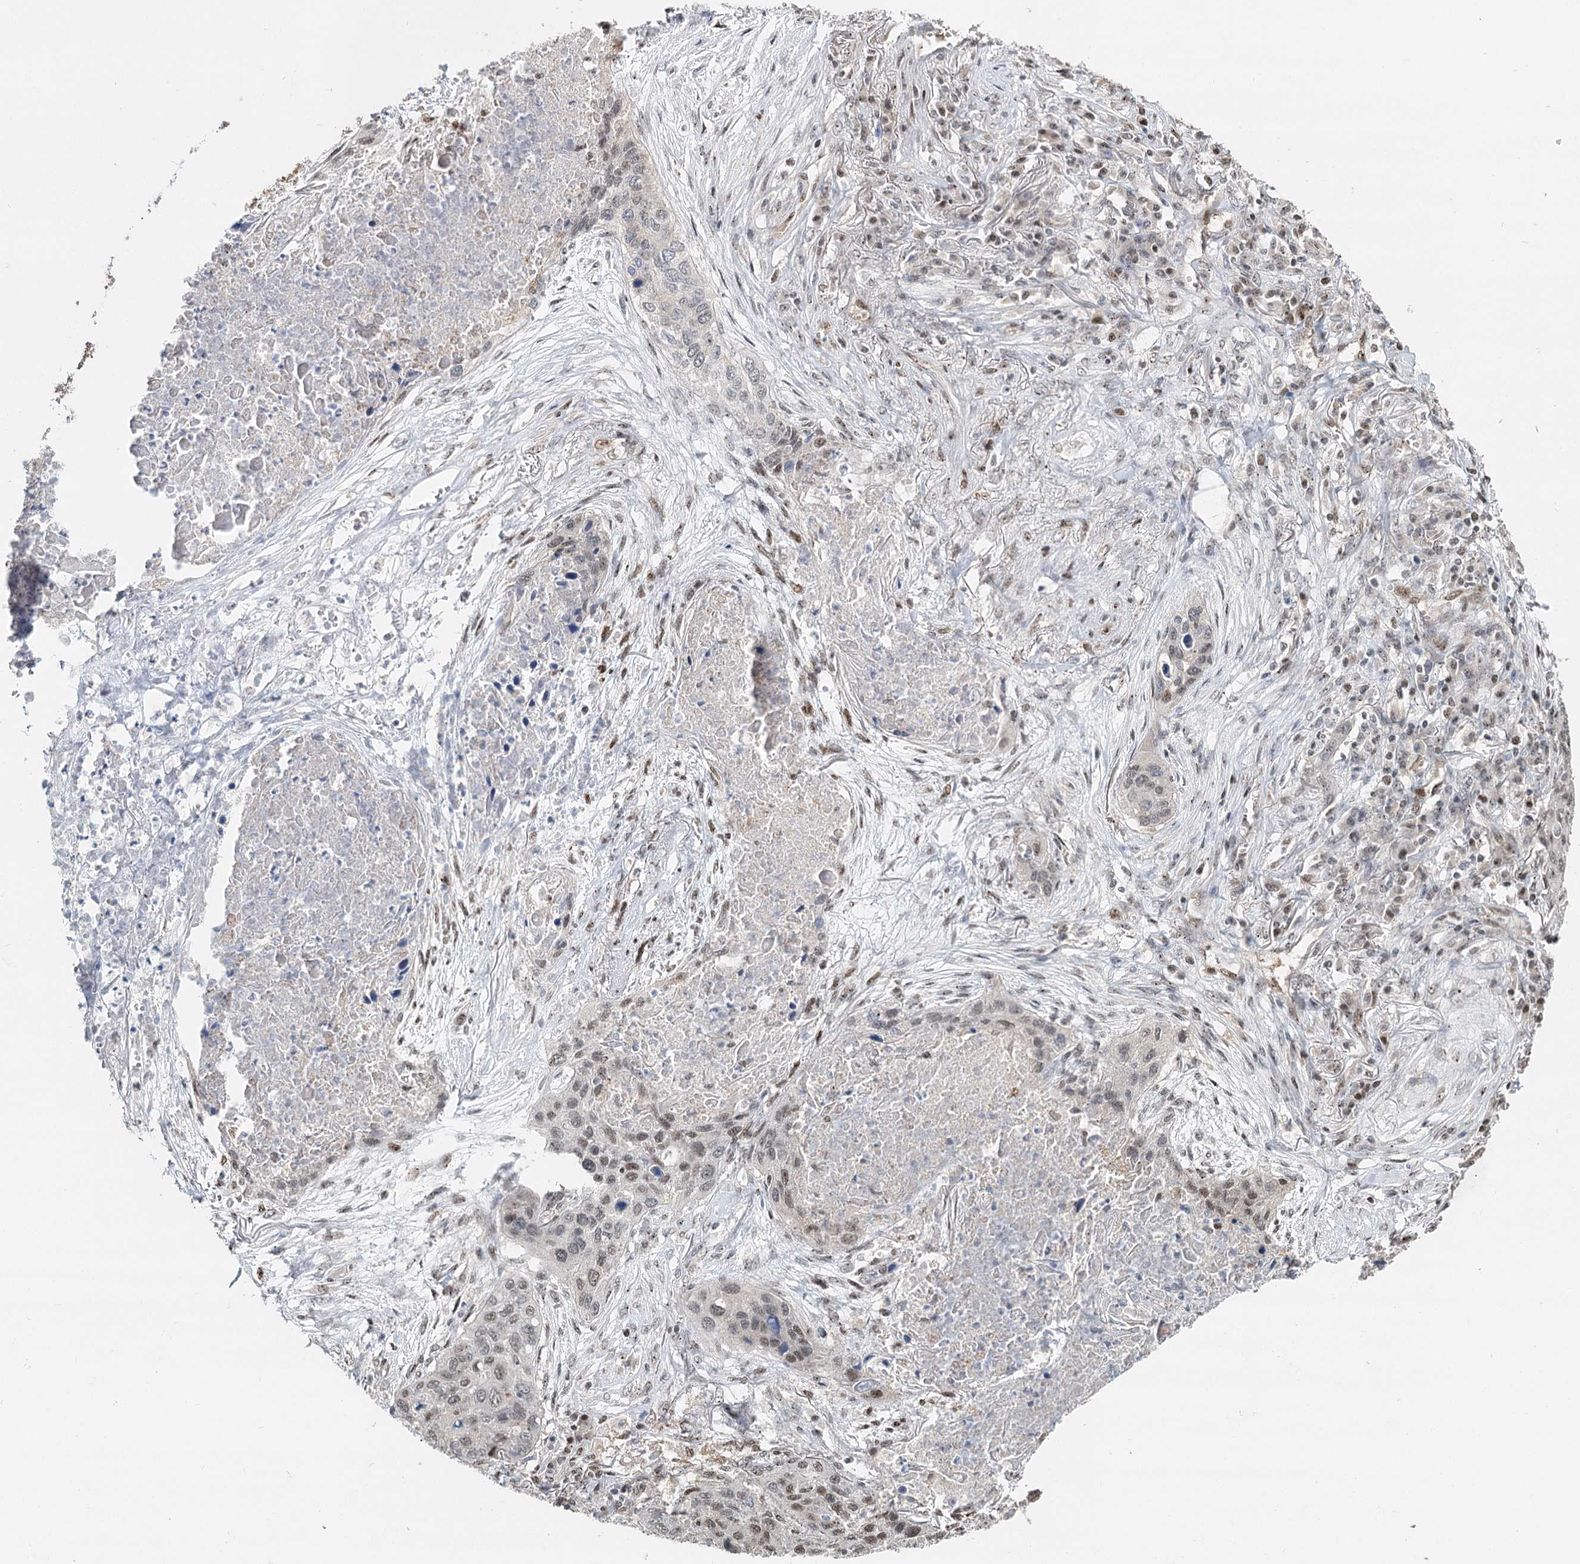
{"staining": {"intensity": "moderate", "quantity": "<25%", "location": "nuclear"}, "tissue": "lung cancer", "cell_type": "Tumor cells", "image_type": "cancer", "snomed": [{"axis": "morphology", "description": "Squamous cell carcinoma, NOS"}, {"axis": "topography", "description": "Lung"}], "caption": "Tumor cells reveal low levels of moderate nuclear expression in approximately <25% of cells in human lung cancer.", "gene": "RPS27A", "patient": {"sex": "female", "age": 63}}